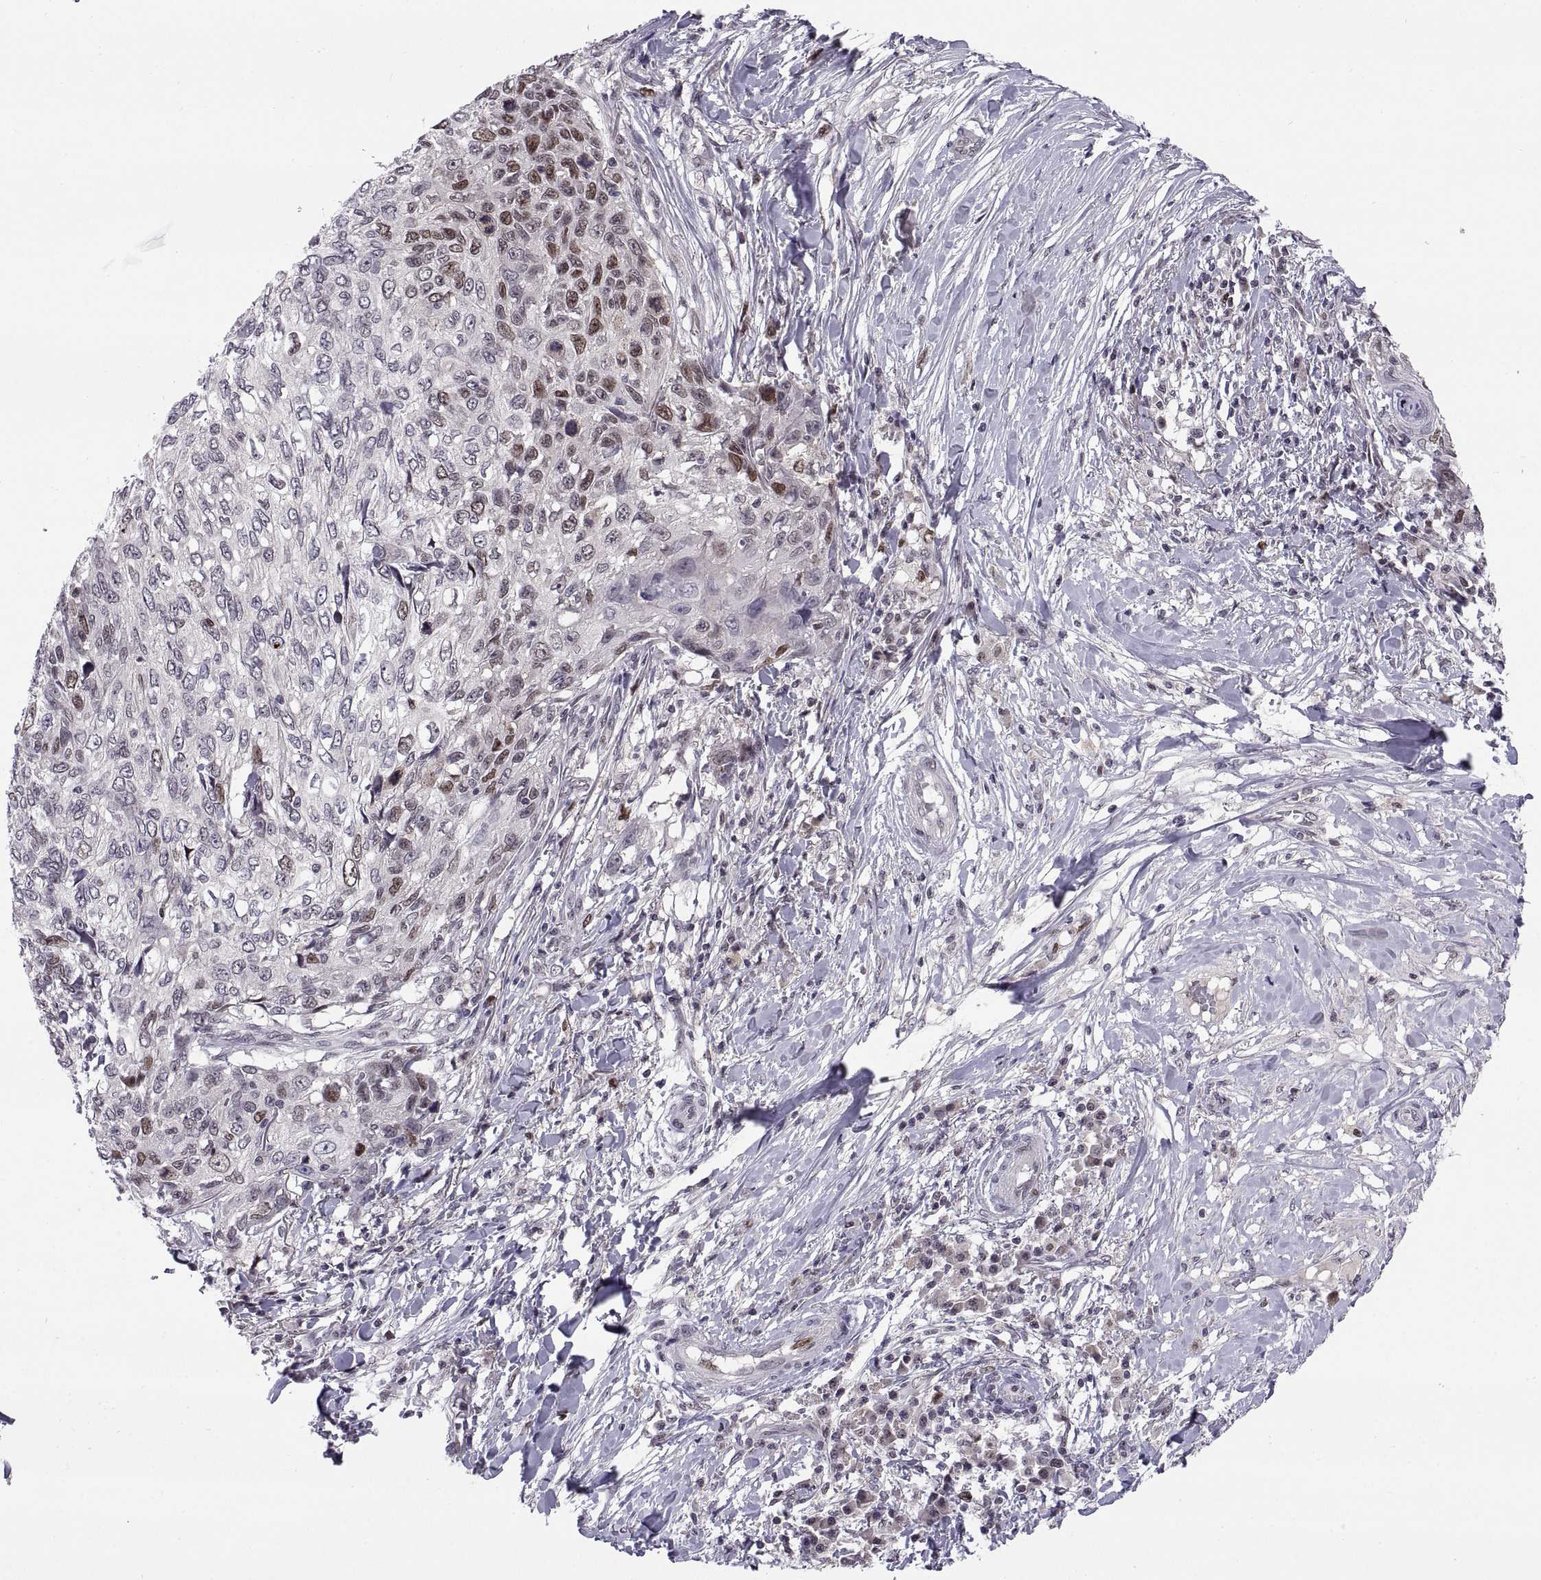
{"staining": {"intensity": "moderate", "quantity": "<25%", "location": "nuclear"}, "tissue": "skin cancer", "cell_type": "Tumor cells", "image_type": "cancer", "snomed": [{"axis": "morphology", "description": "Squamous cell carcinoma, NOS"}, {"axis": "topography", "description": "Skin"}], "caption": "Protein expression analysis of human skin cancer reveals moderate nuclear positivity in approximately <25% of tumor cells.", "gene": "CHFR", "patient": {"sex": "male", "age": 92}}